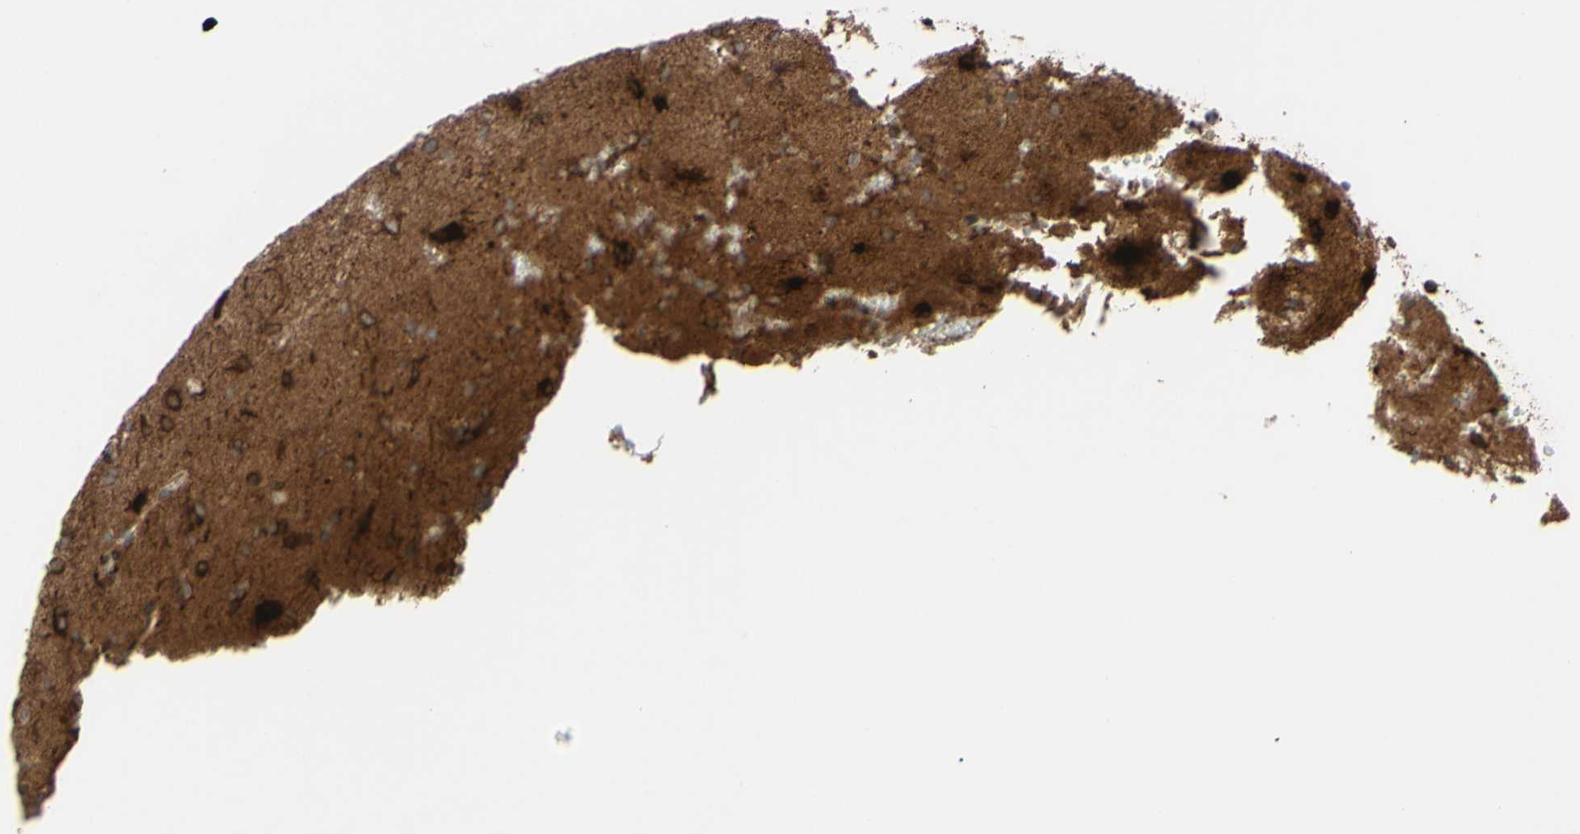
{"staining": {"intensity": "moderate", "quantity": ">75%", "location": "cytoplasmic/membranous"}, "tissue": "glioma", "cell_type": "Tumor cells", "image_type": "cancer", "snomed": [{"axis": "morphology", "description": "Glioma, malignant, High grade"}, {"axis": "topography", "description": "Brain"}], "caption": "This is a histology image of immunohistochemistry (IHC) staining of glioma, which shows moderate positivity in the cytoplasmic/membranous of tumor cells.", "gene": "PRAF2", "patient": {"sex": "male", "age": 47}}